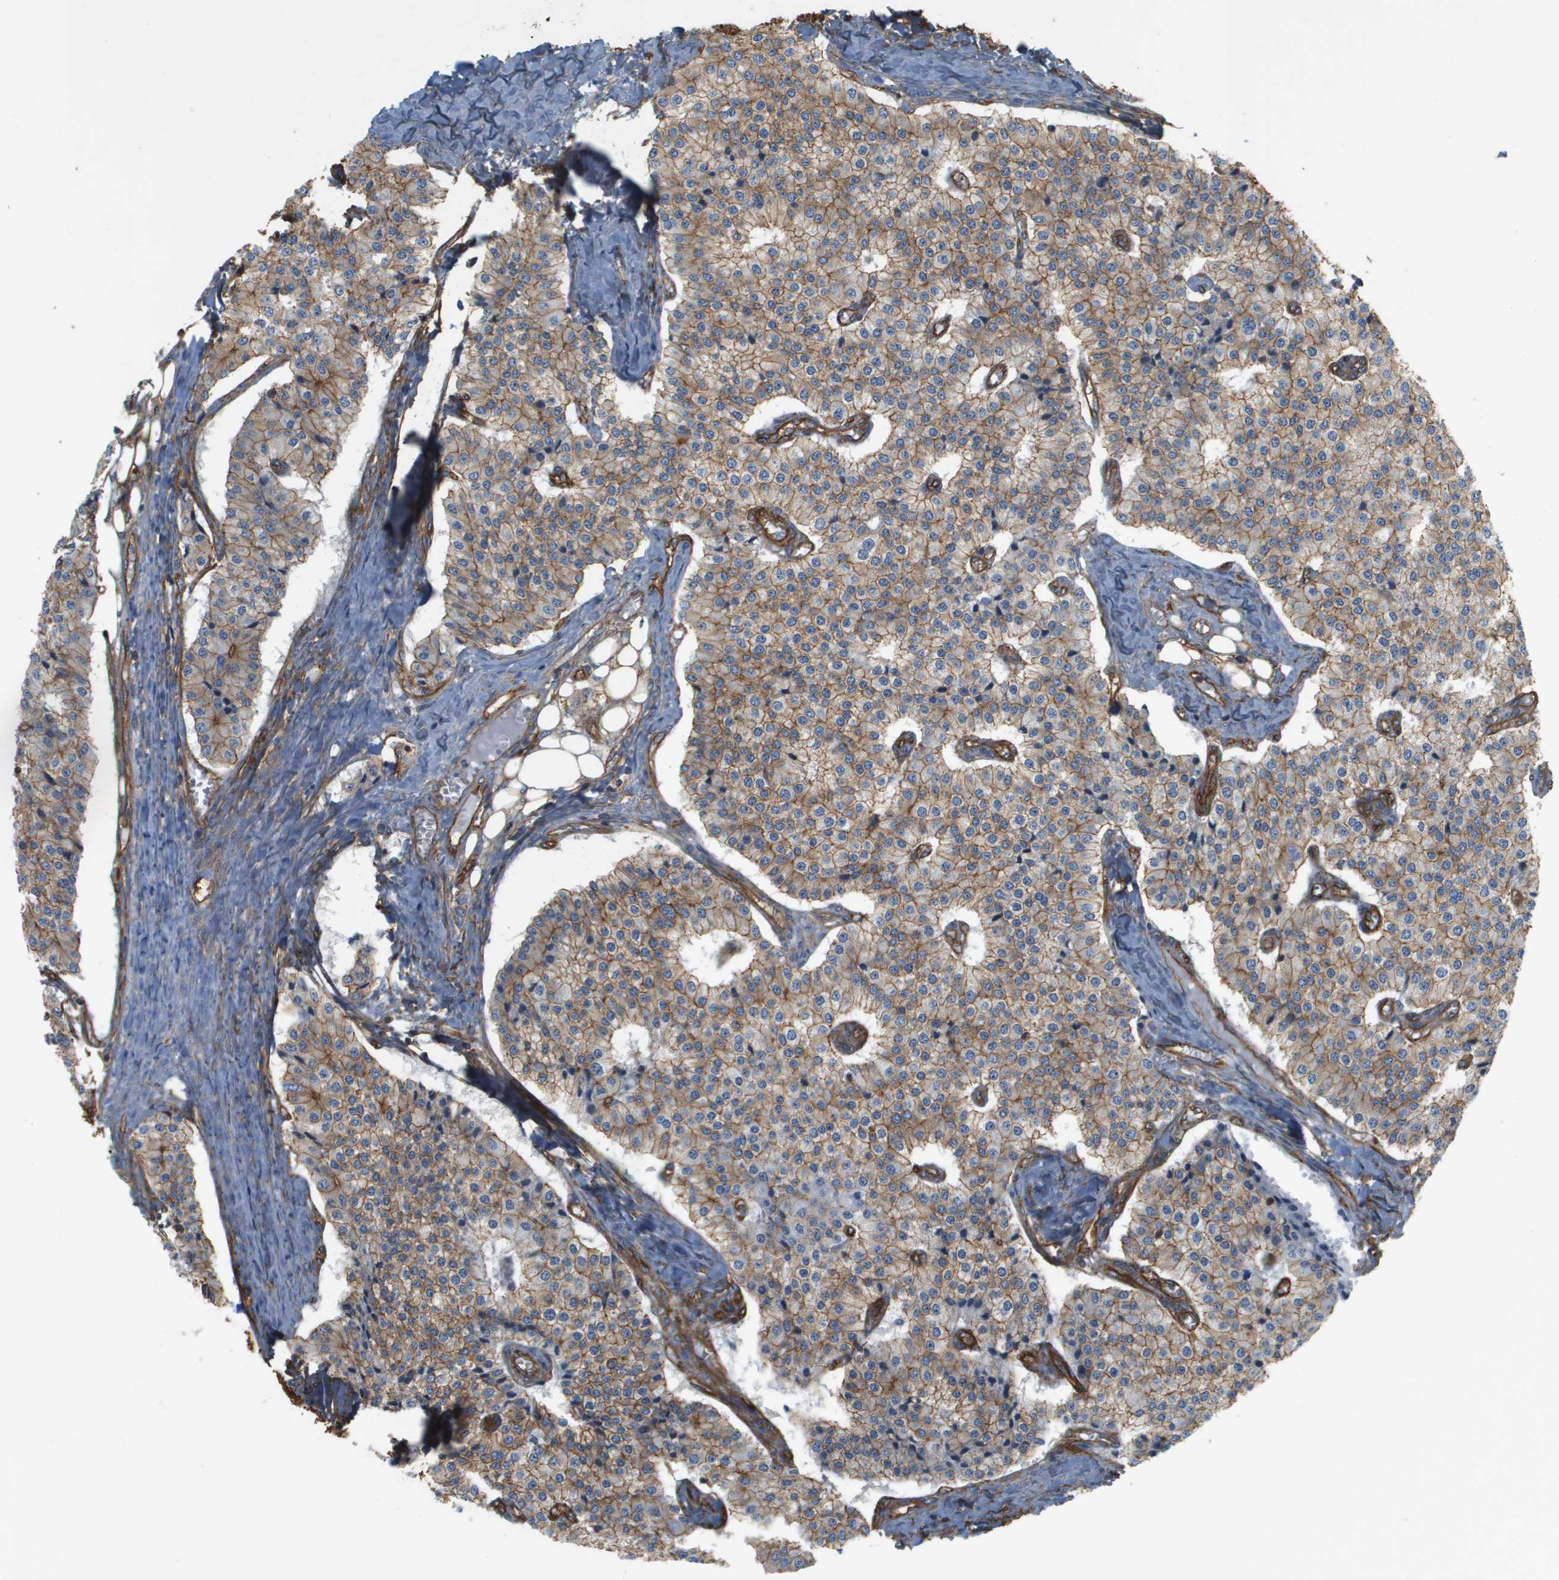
{"staining": {"intensity": "moderate", "quantity": ">75%", "location": "cytoplasmic/membranous"}, "tissue": "carcinoid", "cell_type": "Tumor cells", "image_type": "cancer", "snomed": [{"axis": "morphology", "description": "Carcinoid, malignant, NOS"}, {"axis": "topography", "description": "Colon"}], "caption": "Human malignant carcinoid stained with a protein marker displays moderate staining in tumor cells.", "gene": "SGMS2", "patient": {"sex": "female", "age": 52}}